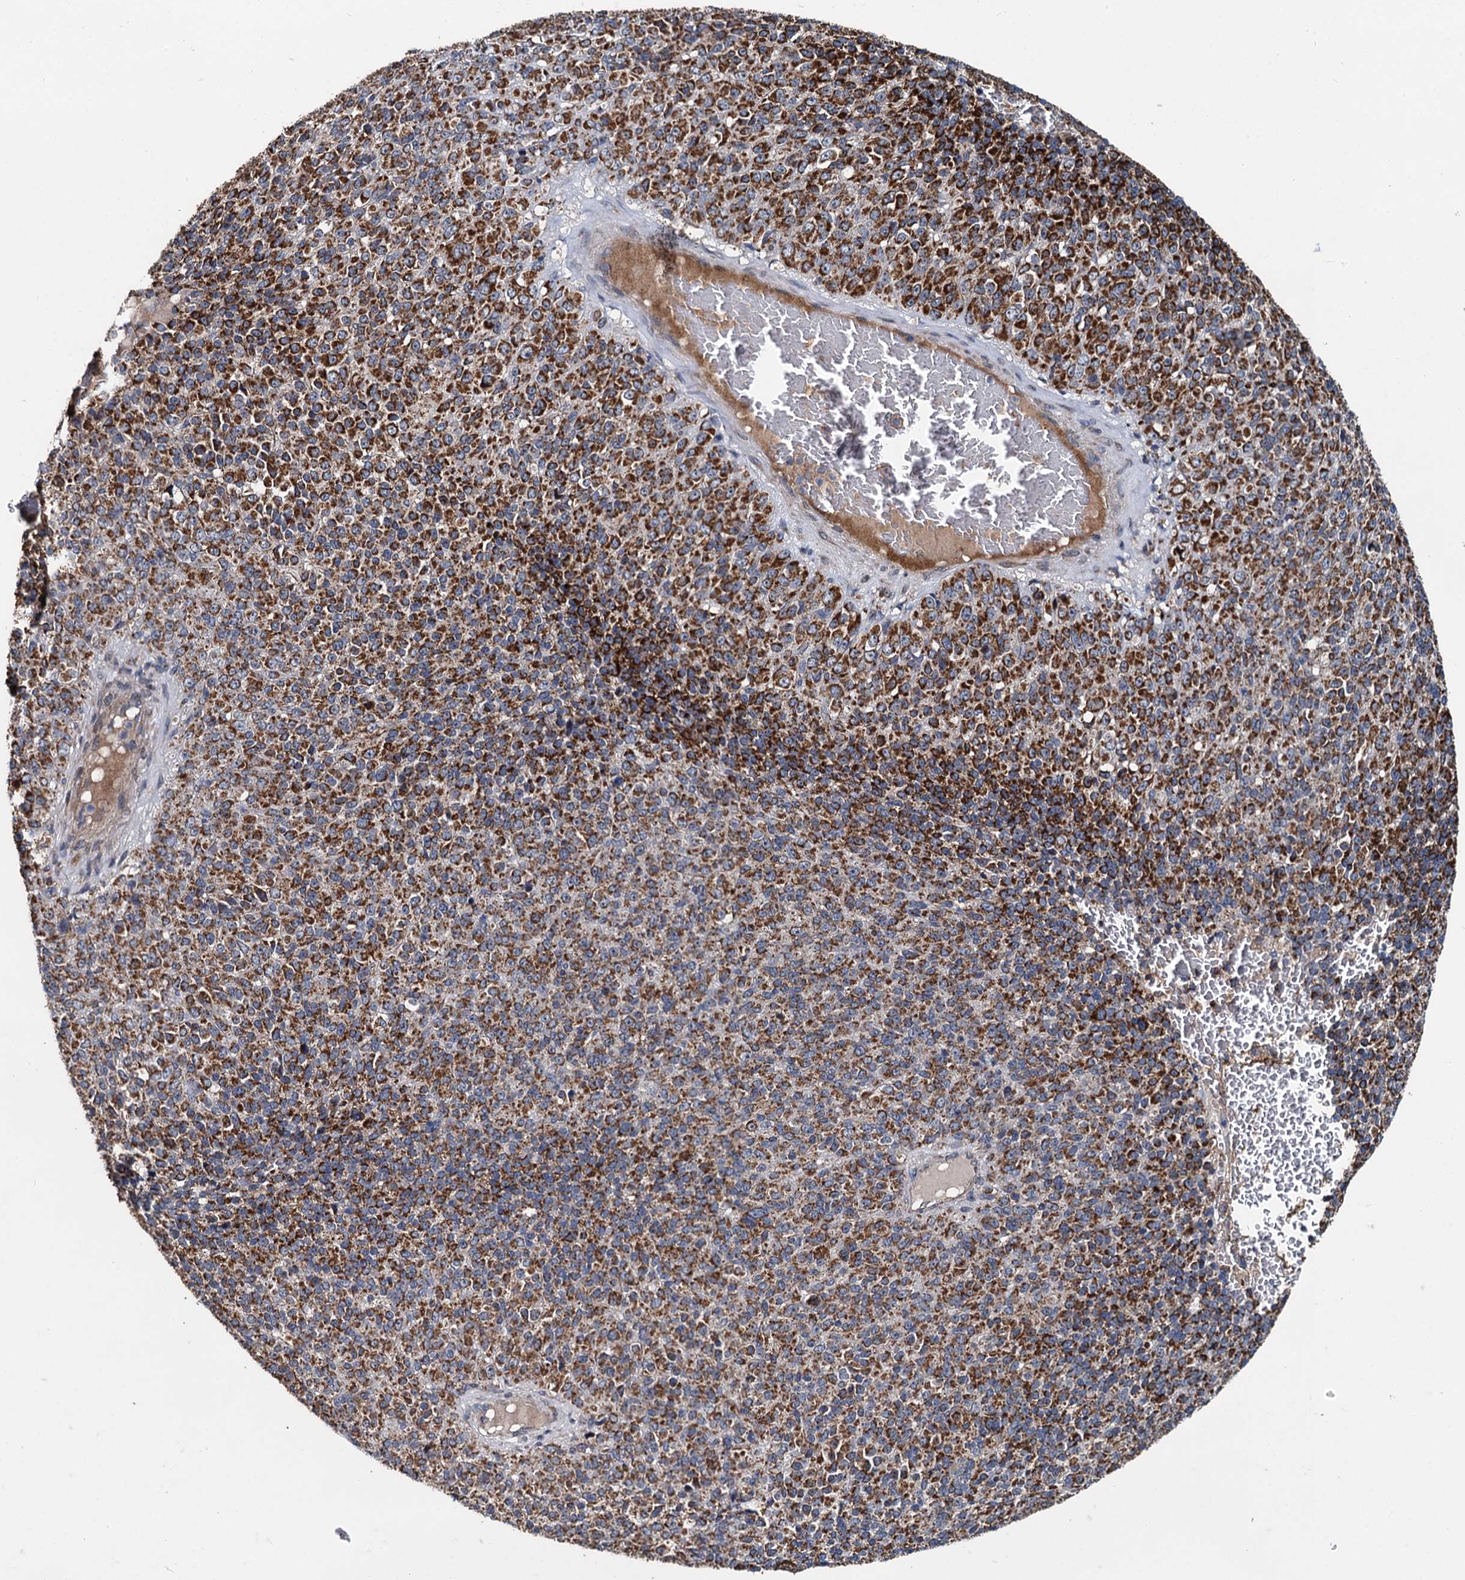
{"staining": {"intensity": "strong", "quantity": ">75%", "location": "cytoplasmic/membranous"}, "tissue": "melanoma", "cell_type": "Tumor cells", "image_type": "cancer", "snomed": [{"axis": "morphology", "description": "Malignant melanoma, Metastatic site"}, {"axis": "topography", "description": "Brain"}], "caption": "A brown stain labels strong cytoplasmic/membranous expression of a protein in melanoma tumor cells.", "gene": "SPRYD3", "patient": {"sex": "female", "age": 56}}